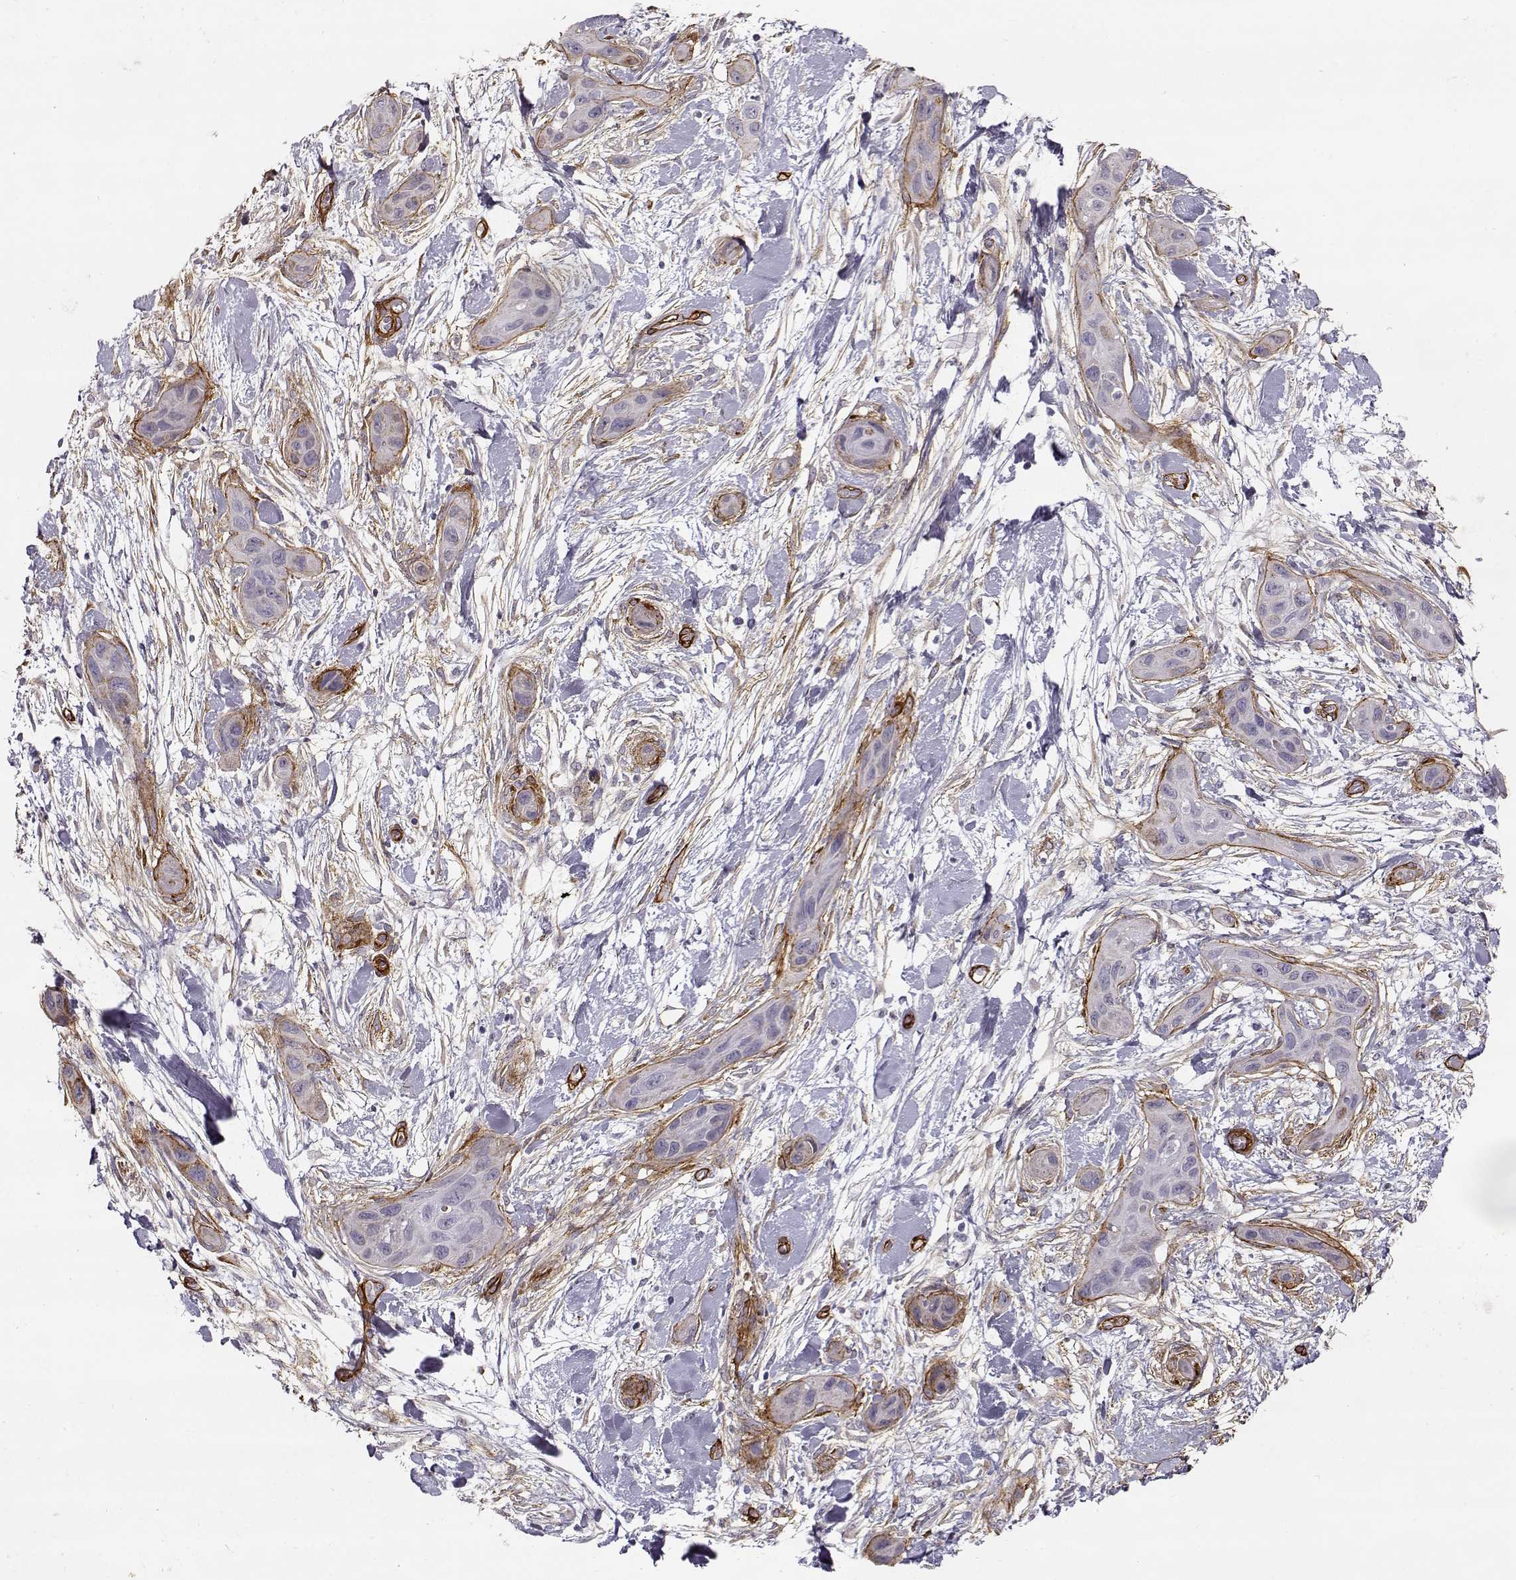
{"staining": {"intensity": "negative", "quantity": "none", "location": "none"}, "tissue": "skin cancer", "cell_type": "Tumor cells", "image_type": "cancer", "snomed": [{"axis": "morphology", "description": "Squamous cell carcinoma, NOS"}, {"axis": "topography", "description": "Skin"}], "caption": "There is no significant staining in tumor cells of skin cancer (squamous cell carcinoma).", "gene": "LAMC1", "patient": {"sex": "male", "age": 79}}